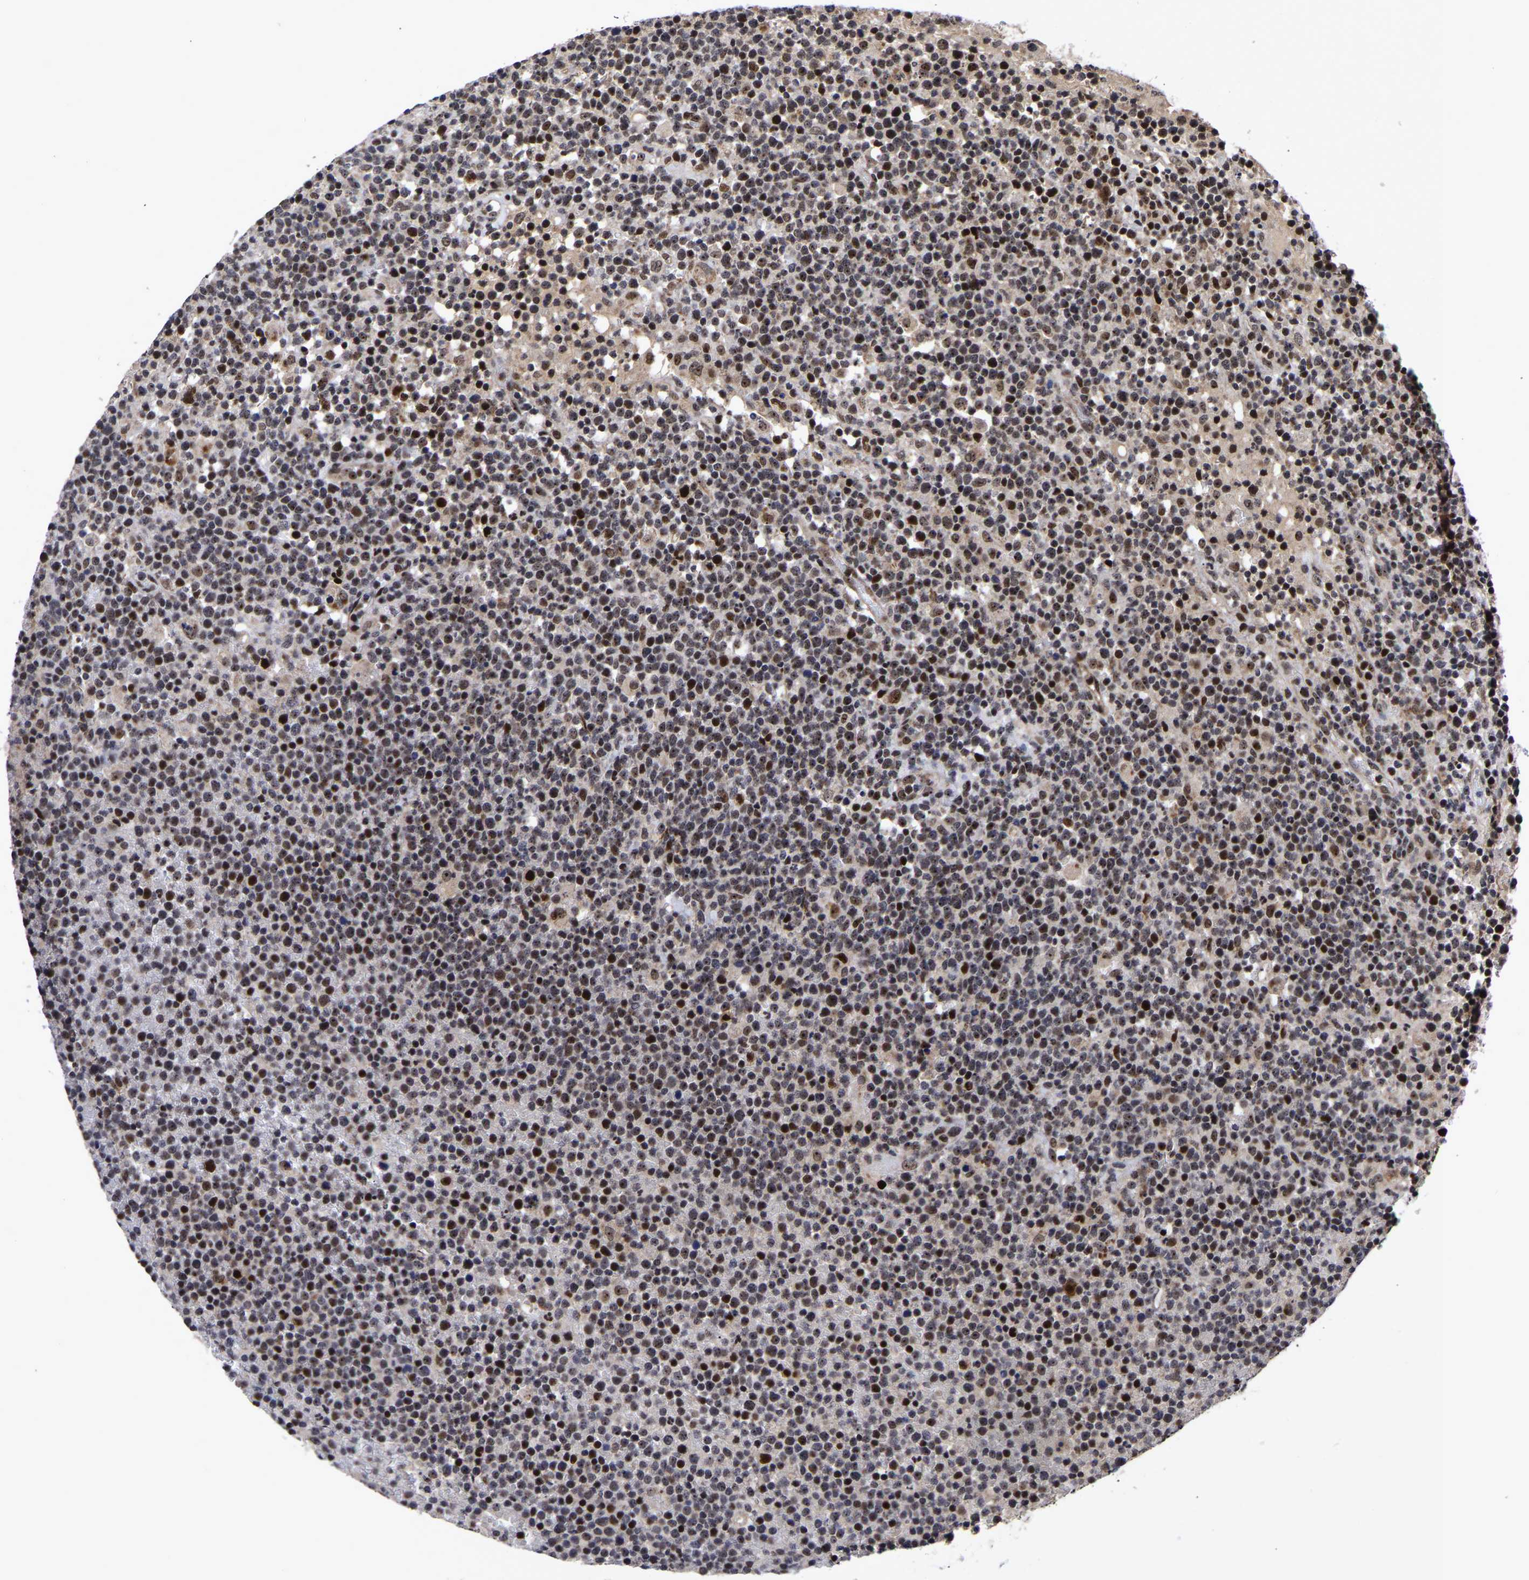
{"staining": {"intensity": "strong", "quantity": ">75%", "location": "nuclear"}, "tissue": "lymphoma", "cell_type": "Tumor cells", "image_type": "cancer", "snomed": [{"axis": "morphology", "description": "Malignant lymphoma, non-Hodgkin's type, High grade"}, {"axis": "topography", "description": "Lymph node"}], "caption": "Immunohistochemical staining of lymphoma shows strong nuclear protein expression in approximately >75% of tumor cells.", "gene": "JUNB", "patient": {"sex": "male", "age": 61}}